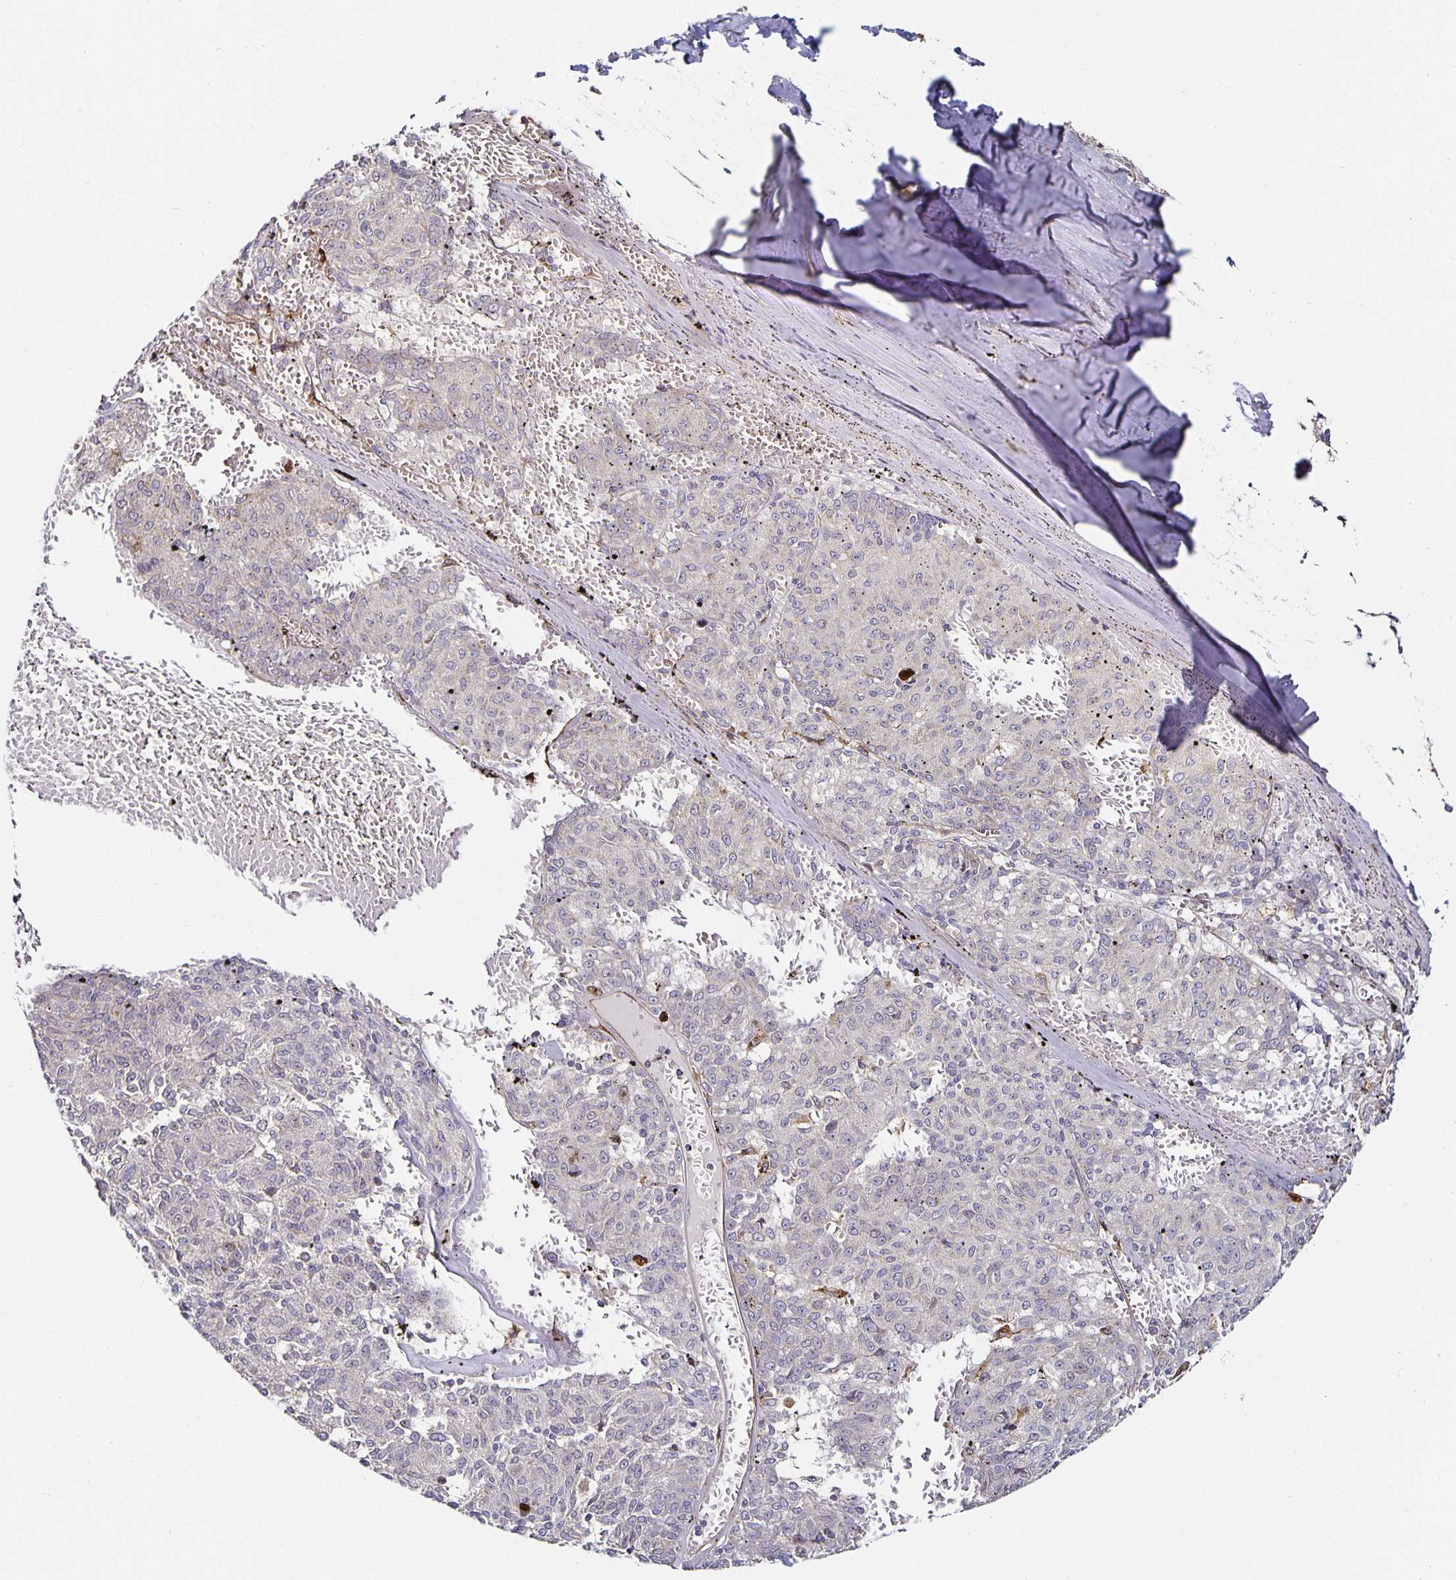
{"staining": {"intensity": "negative", "quantity": "none", "location": "none"}, "tissue": "melanoma", "cell_type": "Tumor cells", "image_type": "cancer", "snomed": [{"axis": "morphology", "description": "Malignant melanoma, NOS"}, {"axis": "topography", "description": "Skin"}], "caption": "A photomicrograph of melanoma stained for a protein demonstrates no brown staining in tumor cells.", "gene": "ANLN", "patient": {"sex": "female", "age": 72}}